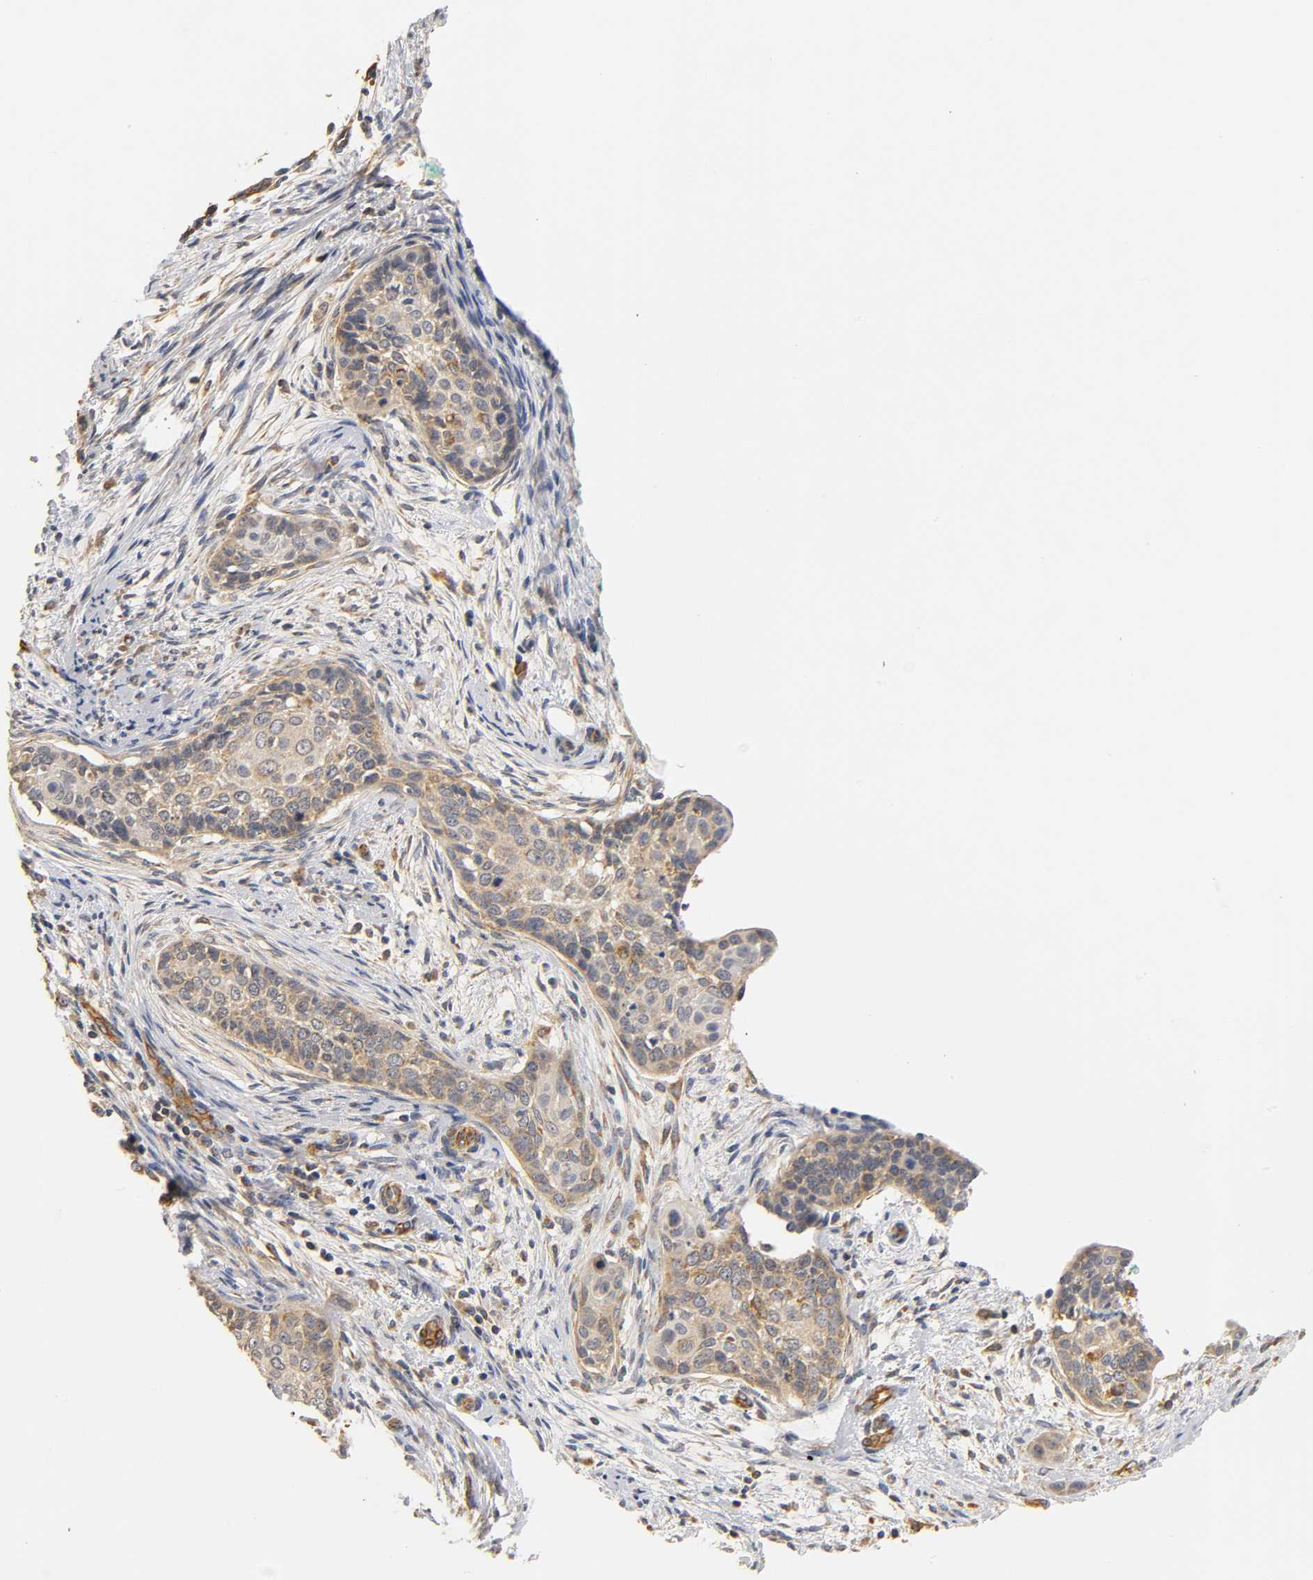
{"staining": {"intensity": "weak", "quantity": ">75%", "location": "cytoplasmic/membranous"}, "tissue": "cervical cancer", "cell_type": "Tumor cells", "image_type": "cancer", "snomed": [{"axis": "morphology", "description": "Squamous cell carcinoma, NOS"}, {"axis": "topography", "description": "Cervix"}], "caption": "Immunohistochemical staining of squamous cell carcinoma (cervical) exhibits low levels of weak cytoplasmic/membranous protein staining in about >75% of tumor cells.", "gene": "SCAP", "patient": {"sex": "female", "age": 33}}